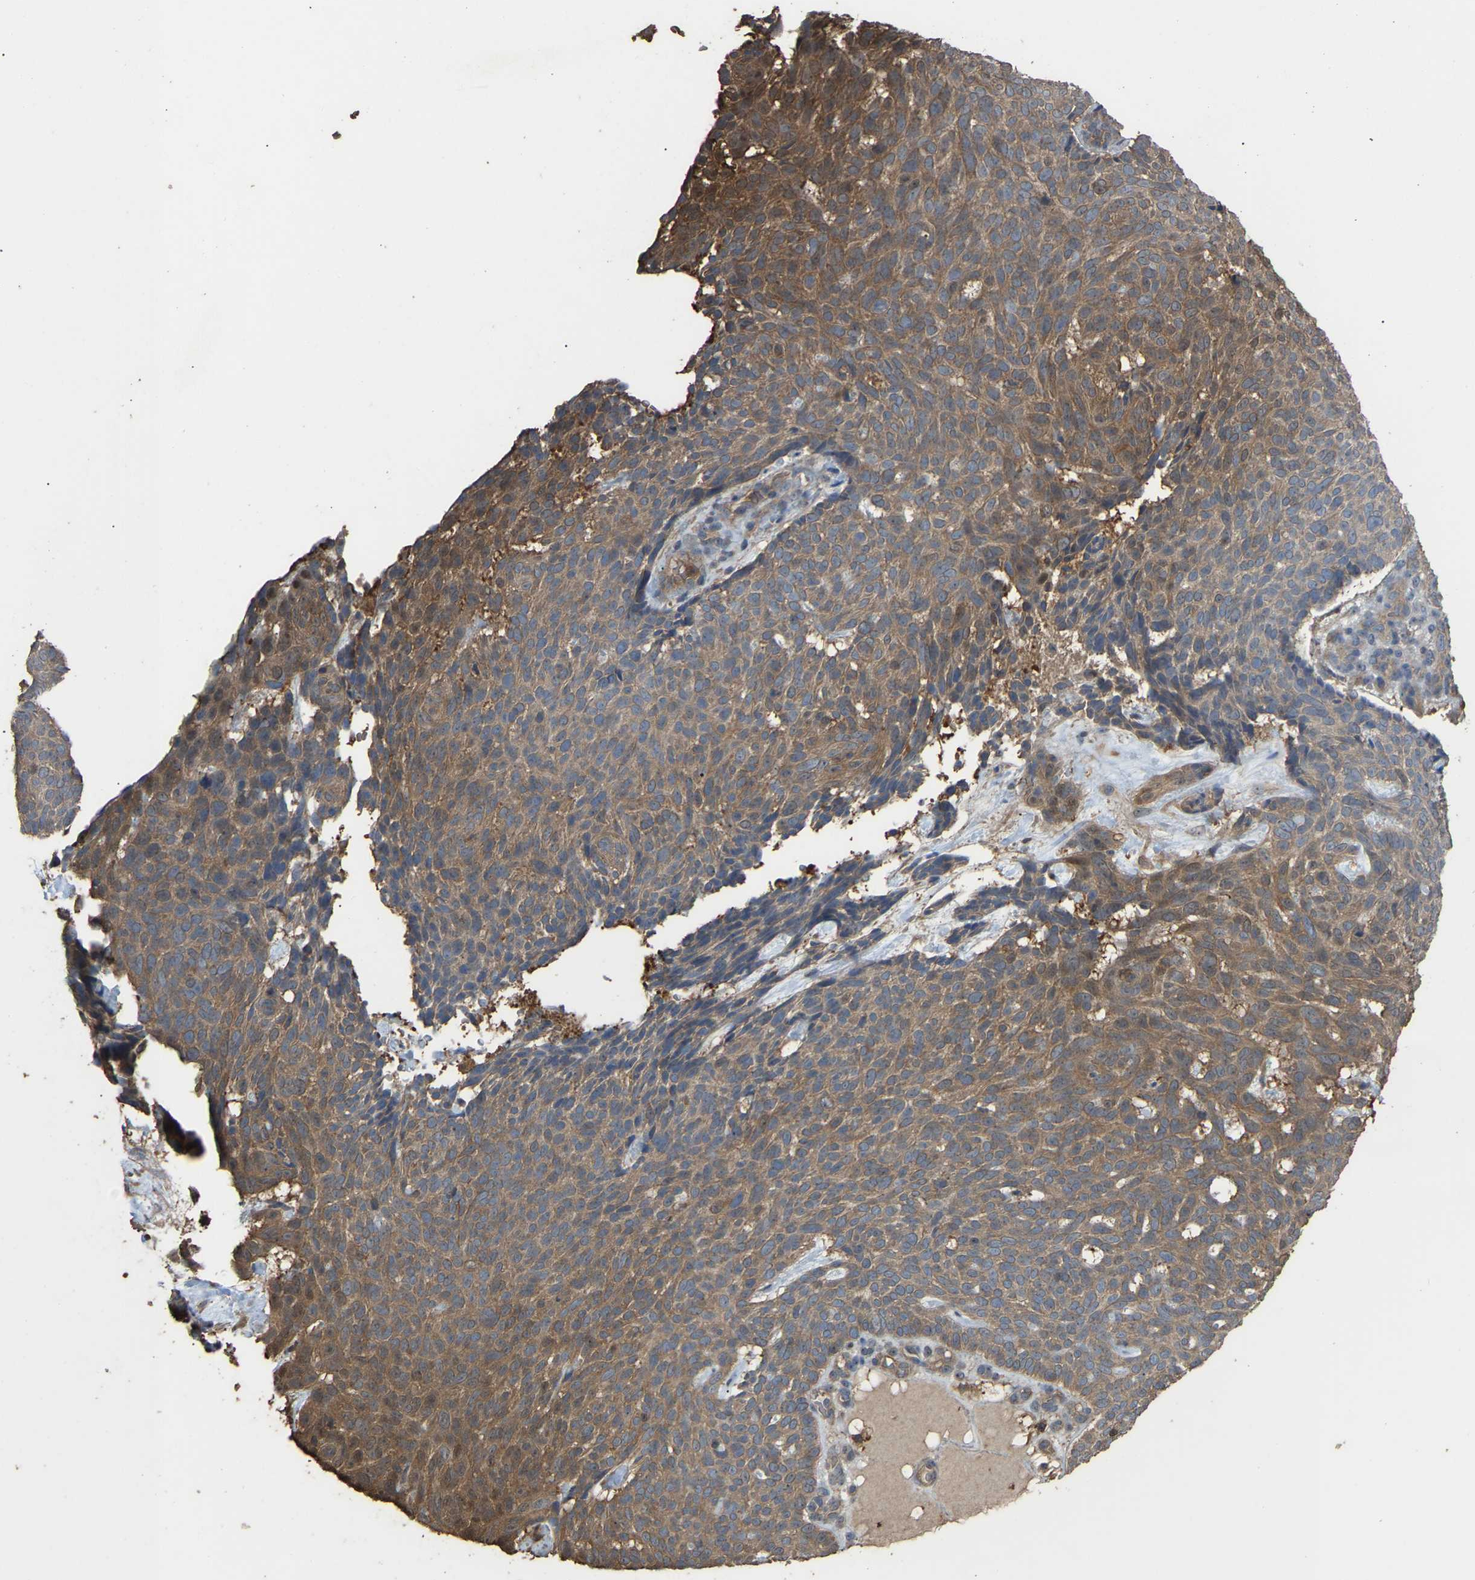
{"staining": {"intensity": "moderate", "quantity": "25%-75%", "location": "cytoplasmic/membranous"}, "tissue": "skin cancer", "cell_type": "Tumor cells", "image_type": "cancer", "snomed": [{"axis": "morphology", "description": "Basal cell carcinoma"}, {"axis": "topography", "description": "Skin"}], "caption": "Brown immunohistochemical staining in skin cancer (basal cell carcinoma) reveals moderate cytoplasmic/membranous positivity in about 25%-75% of tumor cells.", "gene": "FHIT", "patient": {"sex": "male", "age": 61}}